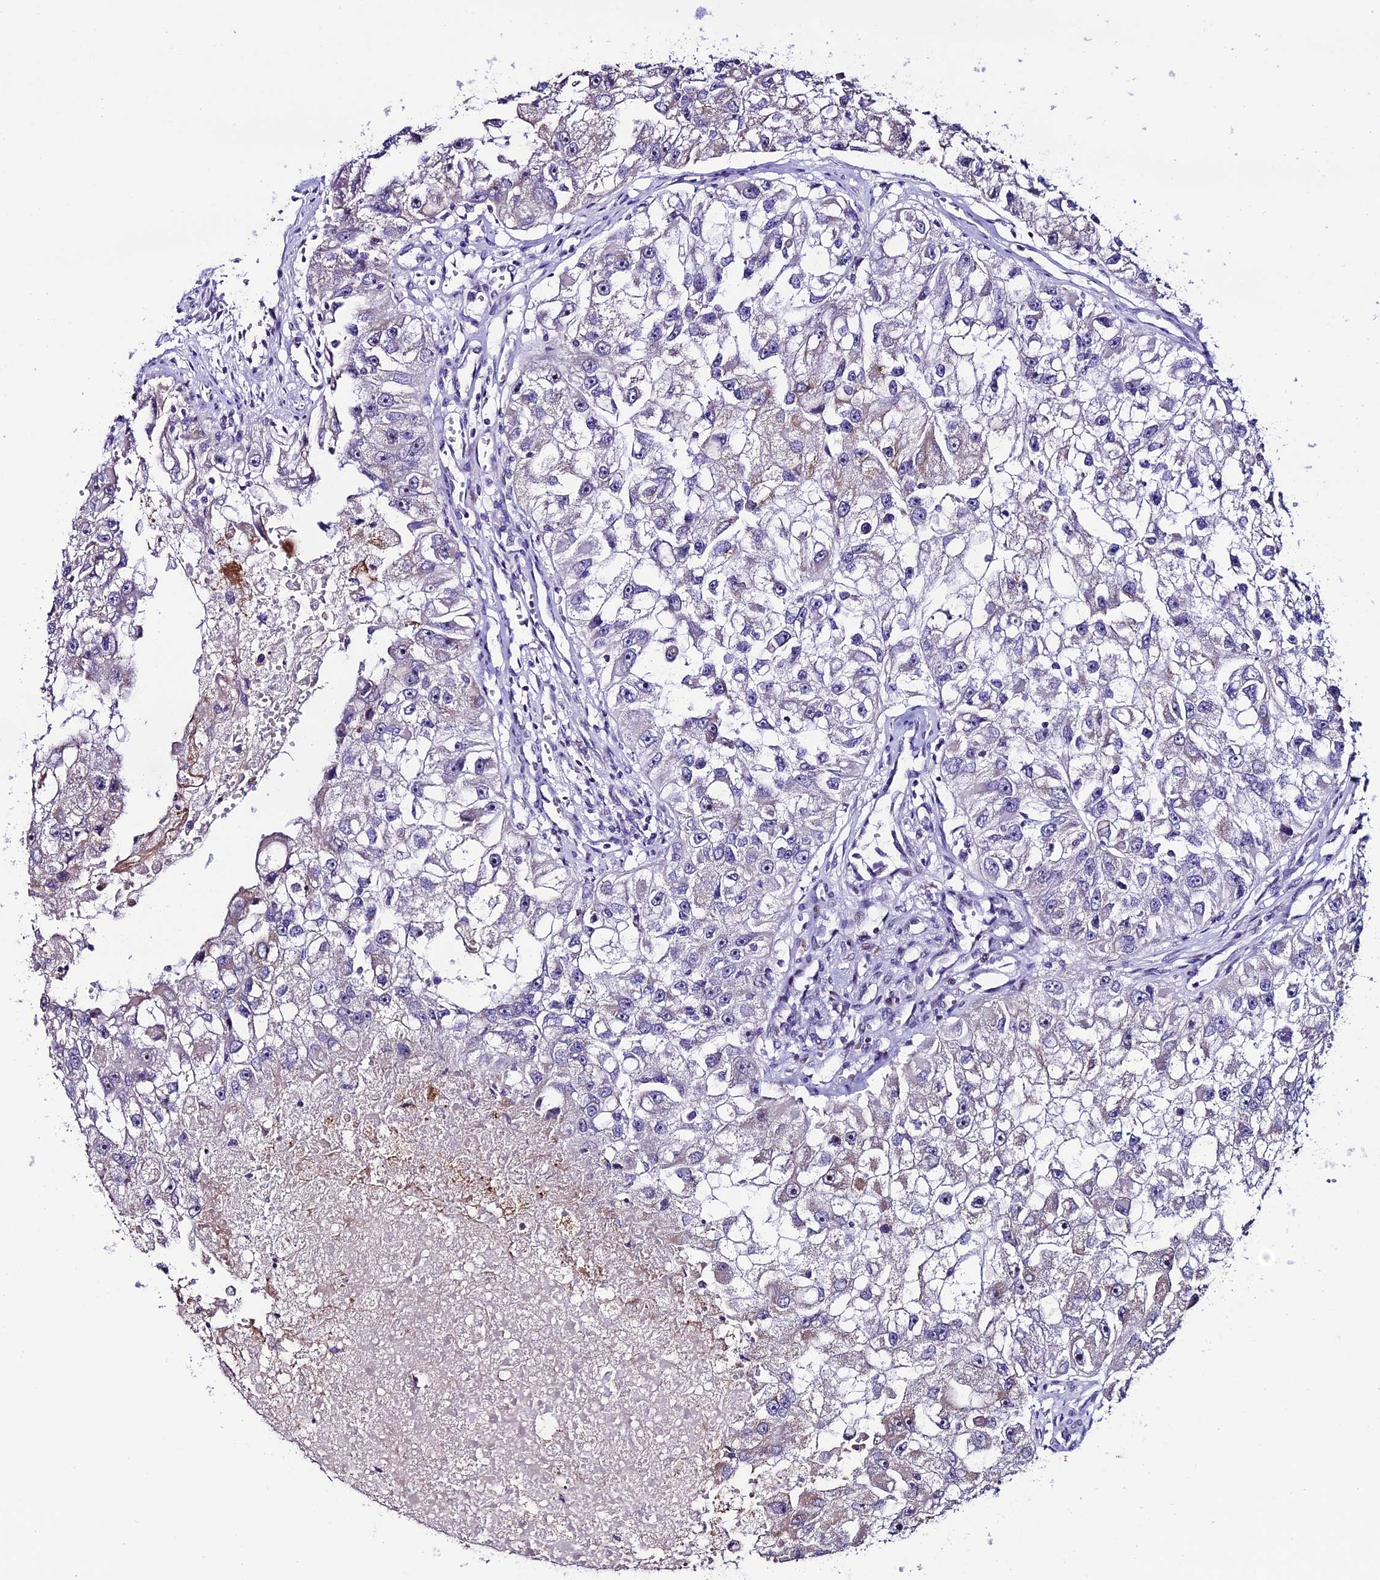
{"staining": {"intensity": "negative", "quantity": "none", "location": "none"}, "tissue": "renal cancer", "cell_type": "Tumor cells", "image_type": "cancer", "snomed": [{"axis": "morphology", "description": "Adenocarcinoma, NOS"}, {"axis": "topography", "description": "Kidney"}], "caption": "Image shows no significant protein staining in tumor cells of renal cancer (adenocarcinoma).", "gene": "SLC10A1", "patient": {"sex": "male", "age": 63}}